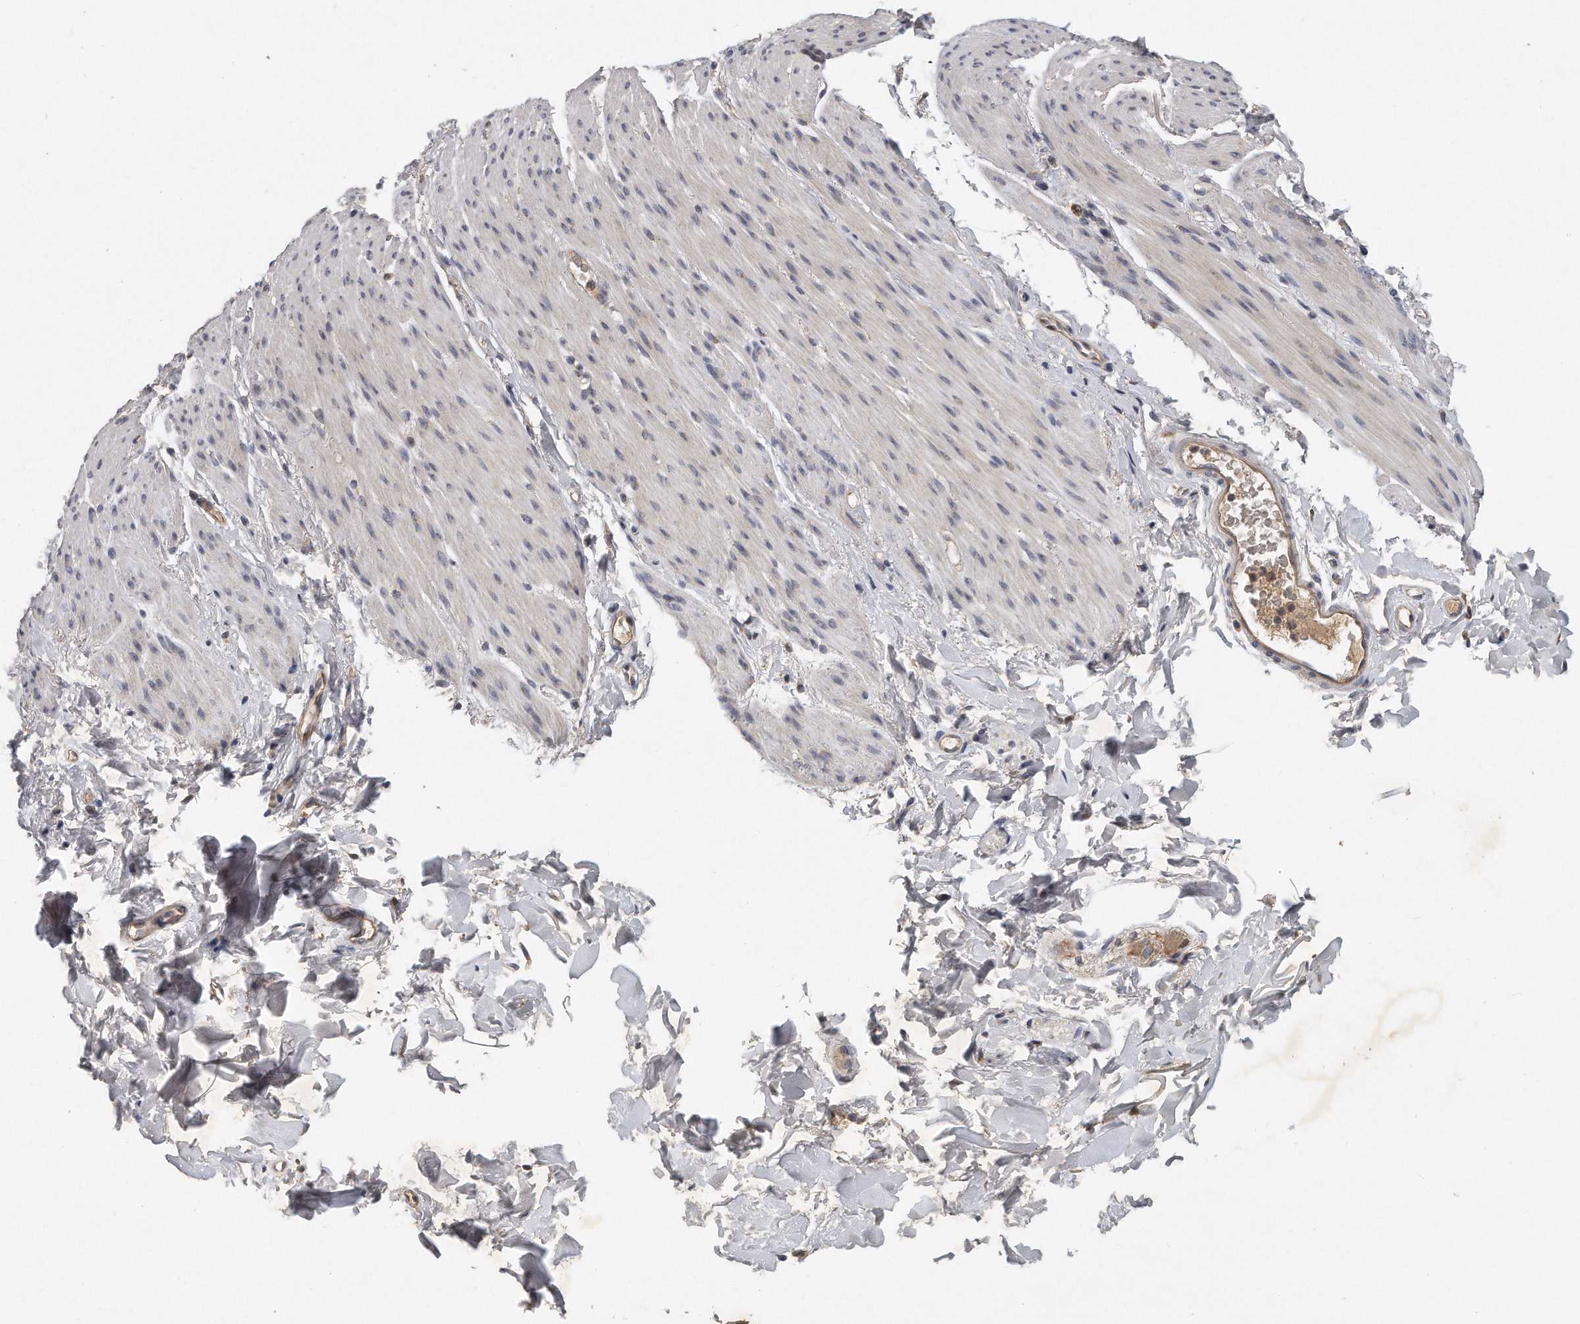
{"staining": {"intensity": "negative", "quantity": "none", "location": "none"}, "tissue": "smooth muscle", "cell_type": "Smooth muscle cells", "image_type": "normal", "snomed": [{"axis": "morphology", "description": "Normal tissue, NOS"}, {"axis": "topography", "description": "Colon"}, {"axis": "topography", "description": "Peripheral nerve tissue"}], "caption": "Immunohistochemistry of normal human smooth muscle demonstrates no positivity in smooth muscle cells.", "gene": "TRAPPC14", "patient": {"sex": "female", "age": 61}}